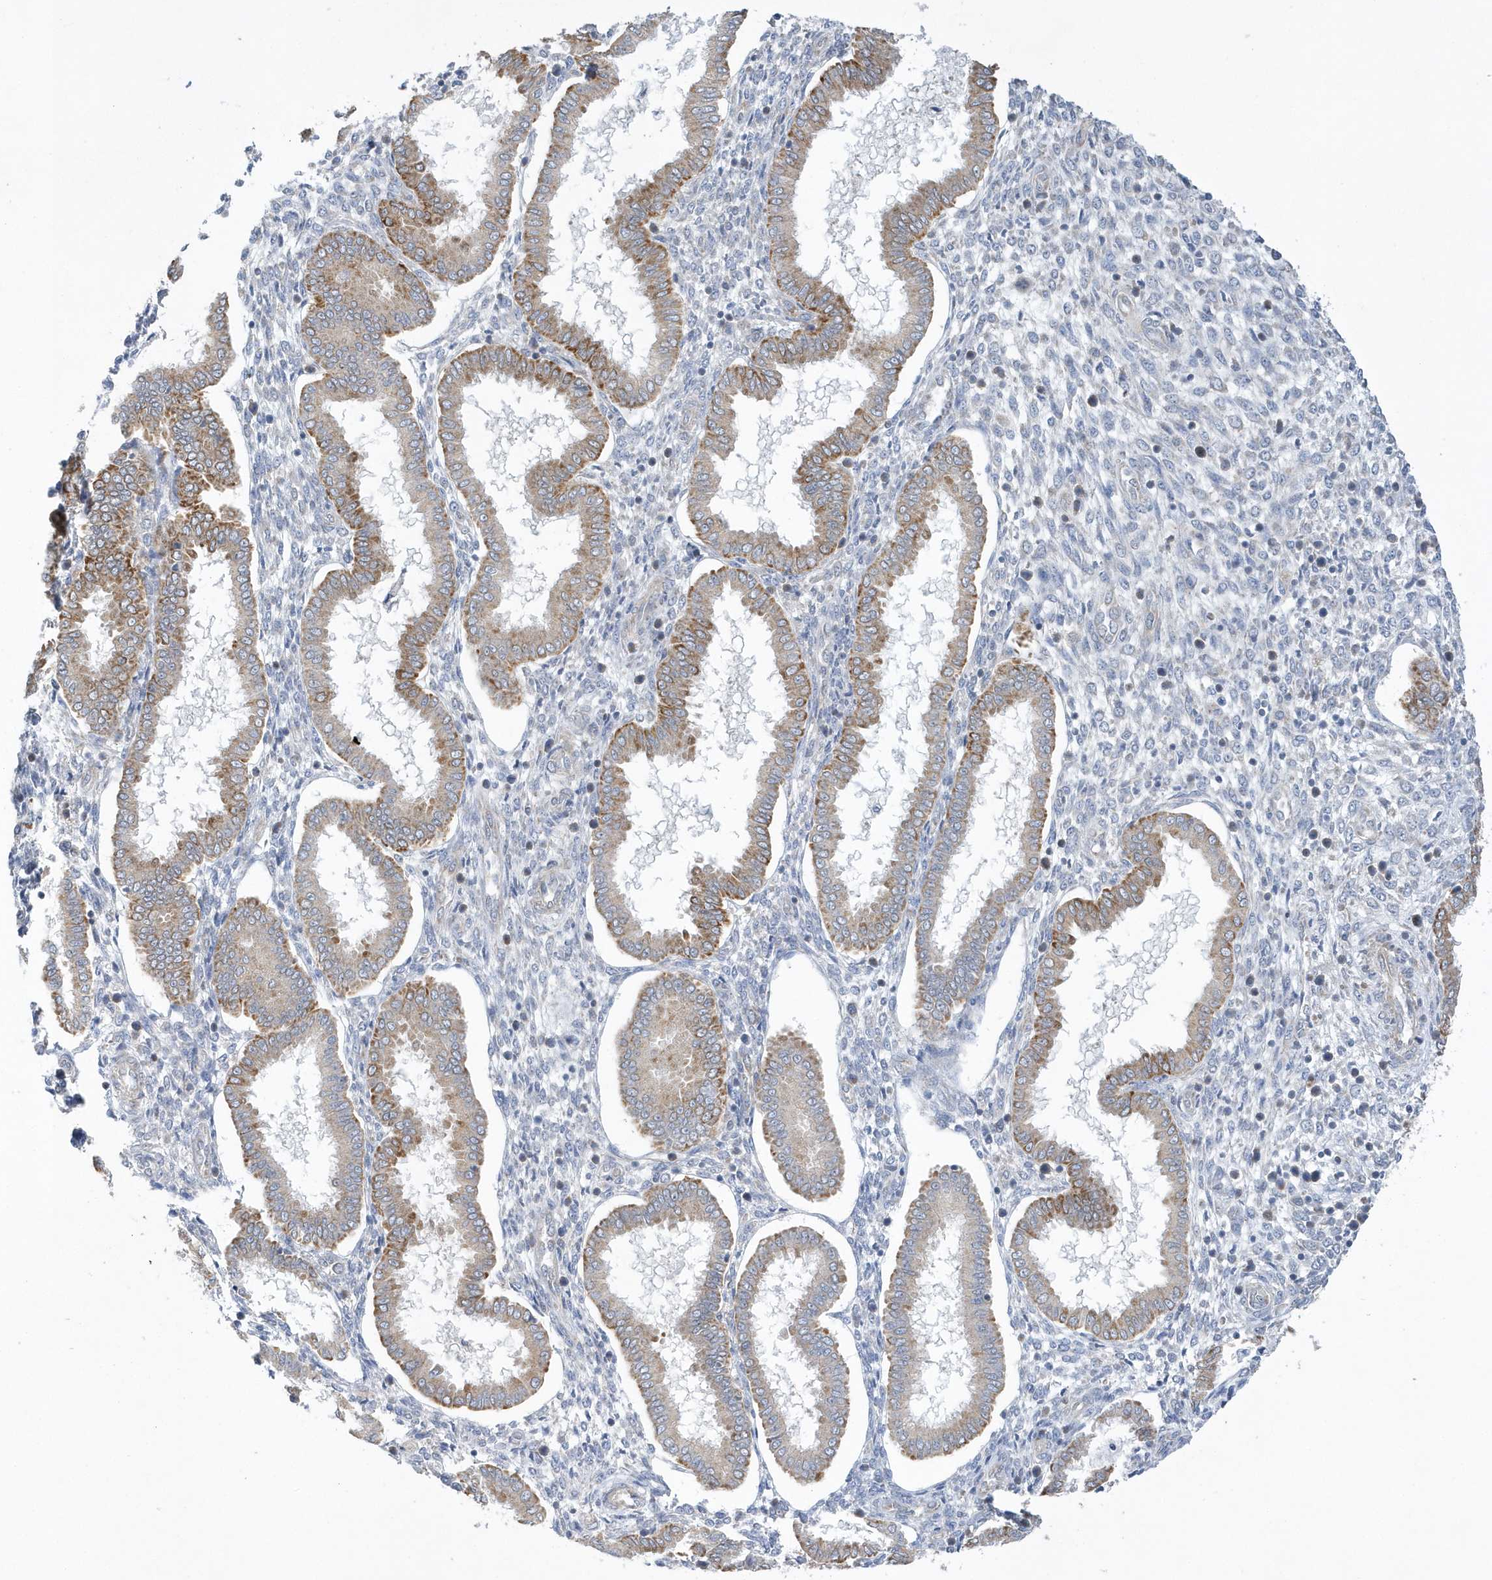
{"staining": {"intensity": "weak", "quantity": "<25%", "location": "cytoplasmic/membranous"}, "tissue": "endometrium", "cell_type": "Cells in endometrial stroma", "image_type": "normal", "snomed": [{"axis": "morphology", "description": "Normal tissue, NOS"}, {"axis": "topography", "description": "Endometrium"}], "caption": "Human endometrium stained for a protein using IHC exhibits no staining in cells in endometrial stroma.", "gene": "SPATA5", "patient": {"sex": "female", "age": 24}}